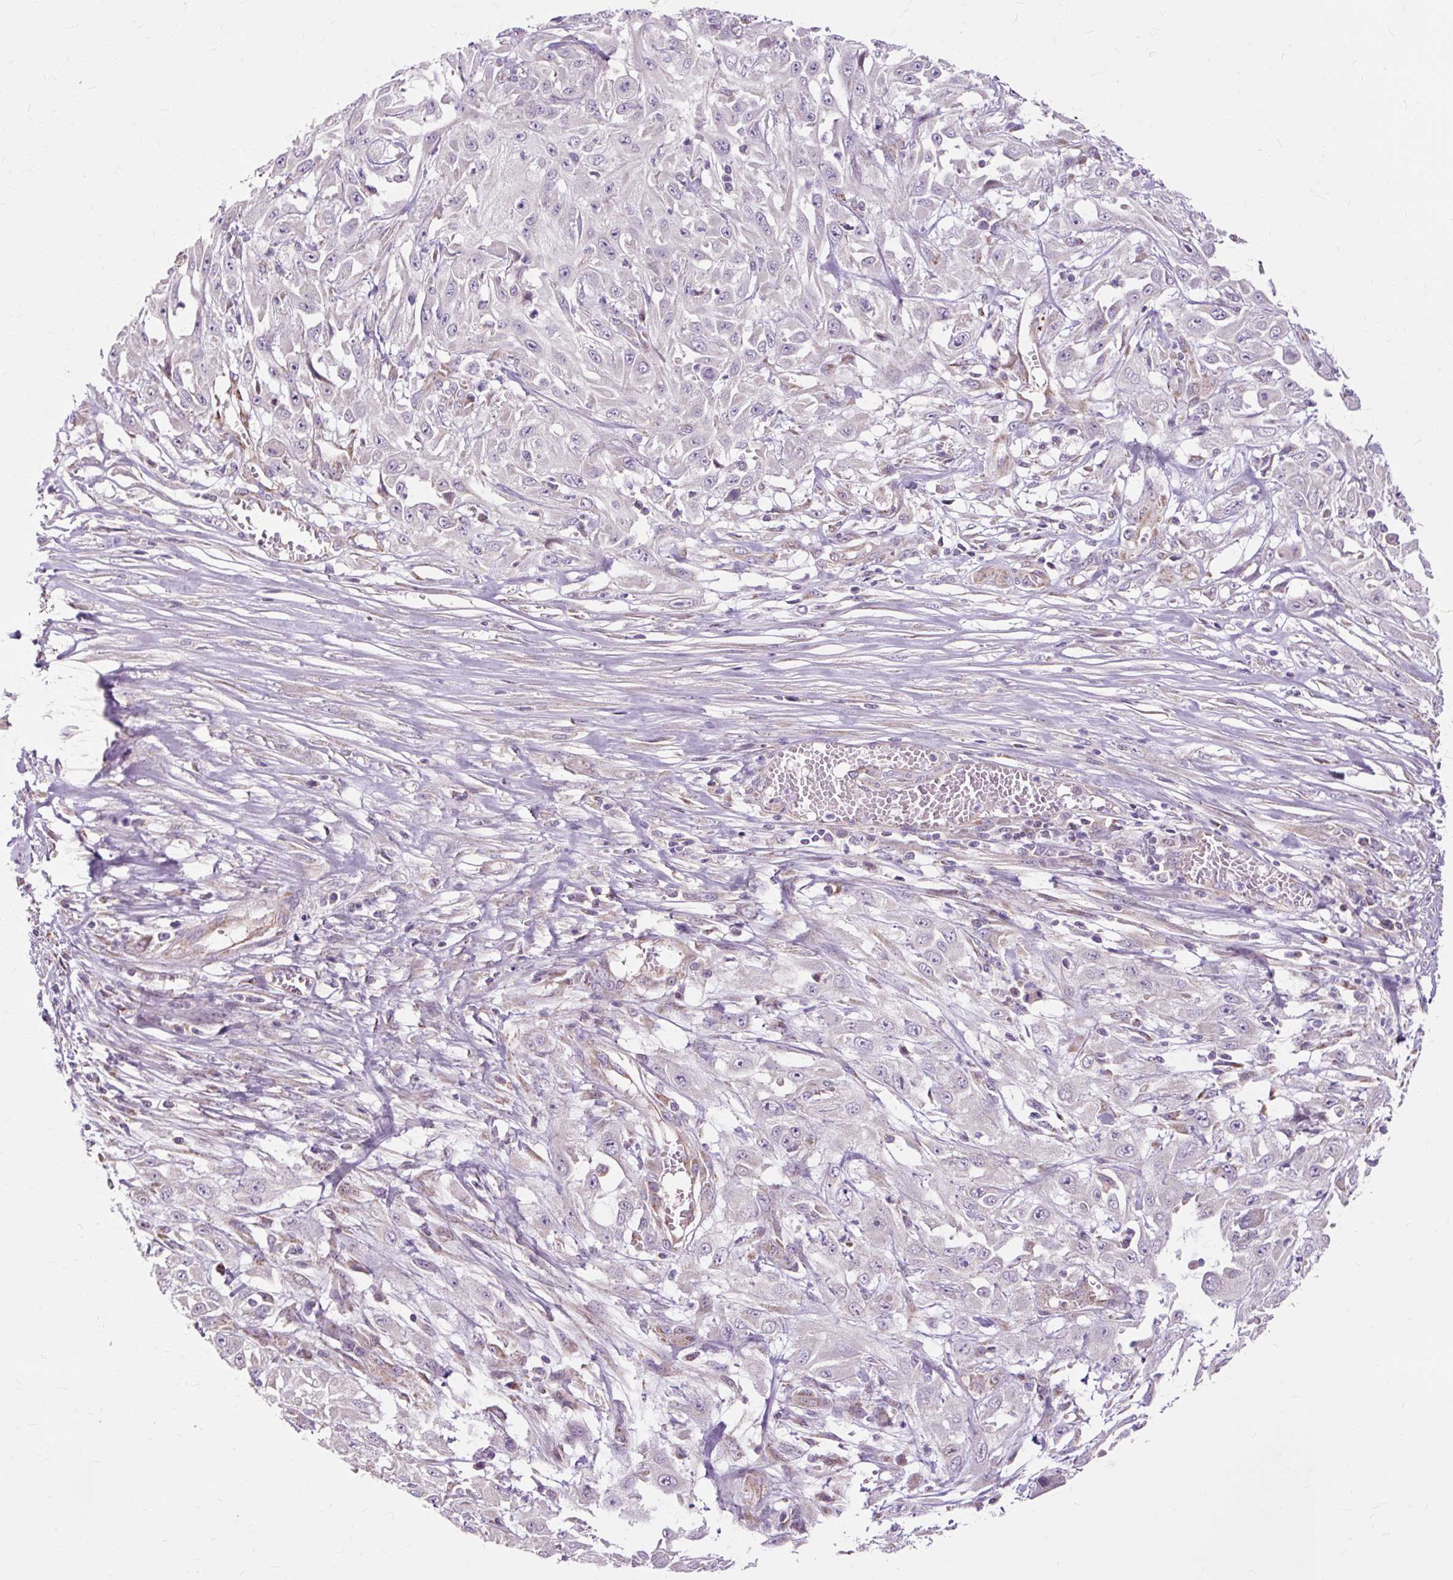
{"staining": {"intensity": "negative", "quantity": "none", "location": "none"}, "tissue": "skin cancer", "cell_type": "Tumor cells", "image_type": "cancer", "snomed": [{"axis": "morphology", "description": "Squamous cell carcinoma, NOS"}, {"axis": "morphology", "description": "Squamous cell carcinoma, metastatic, NOS"}, {"axis": "topography", "description": "Skin"}, {"axis": "topography", "description": "Lymph node"}], "caption": "Skin metastatic squamous cell carcinoma was stained to show a protein in brown. There is no significant positivity in tumor cells.", "gene": "PDZD2", "patient": {"sex": "male", "age": 75}}